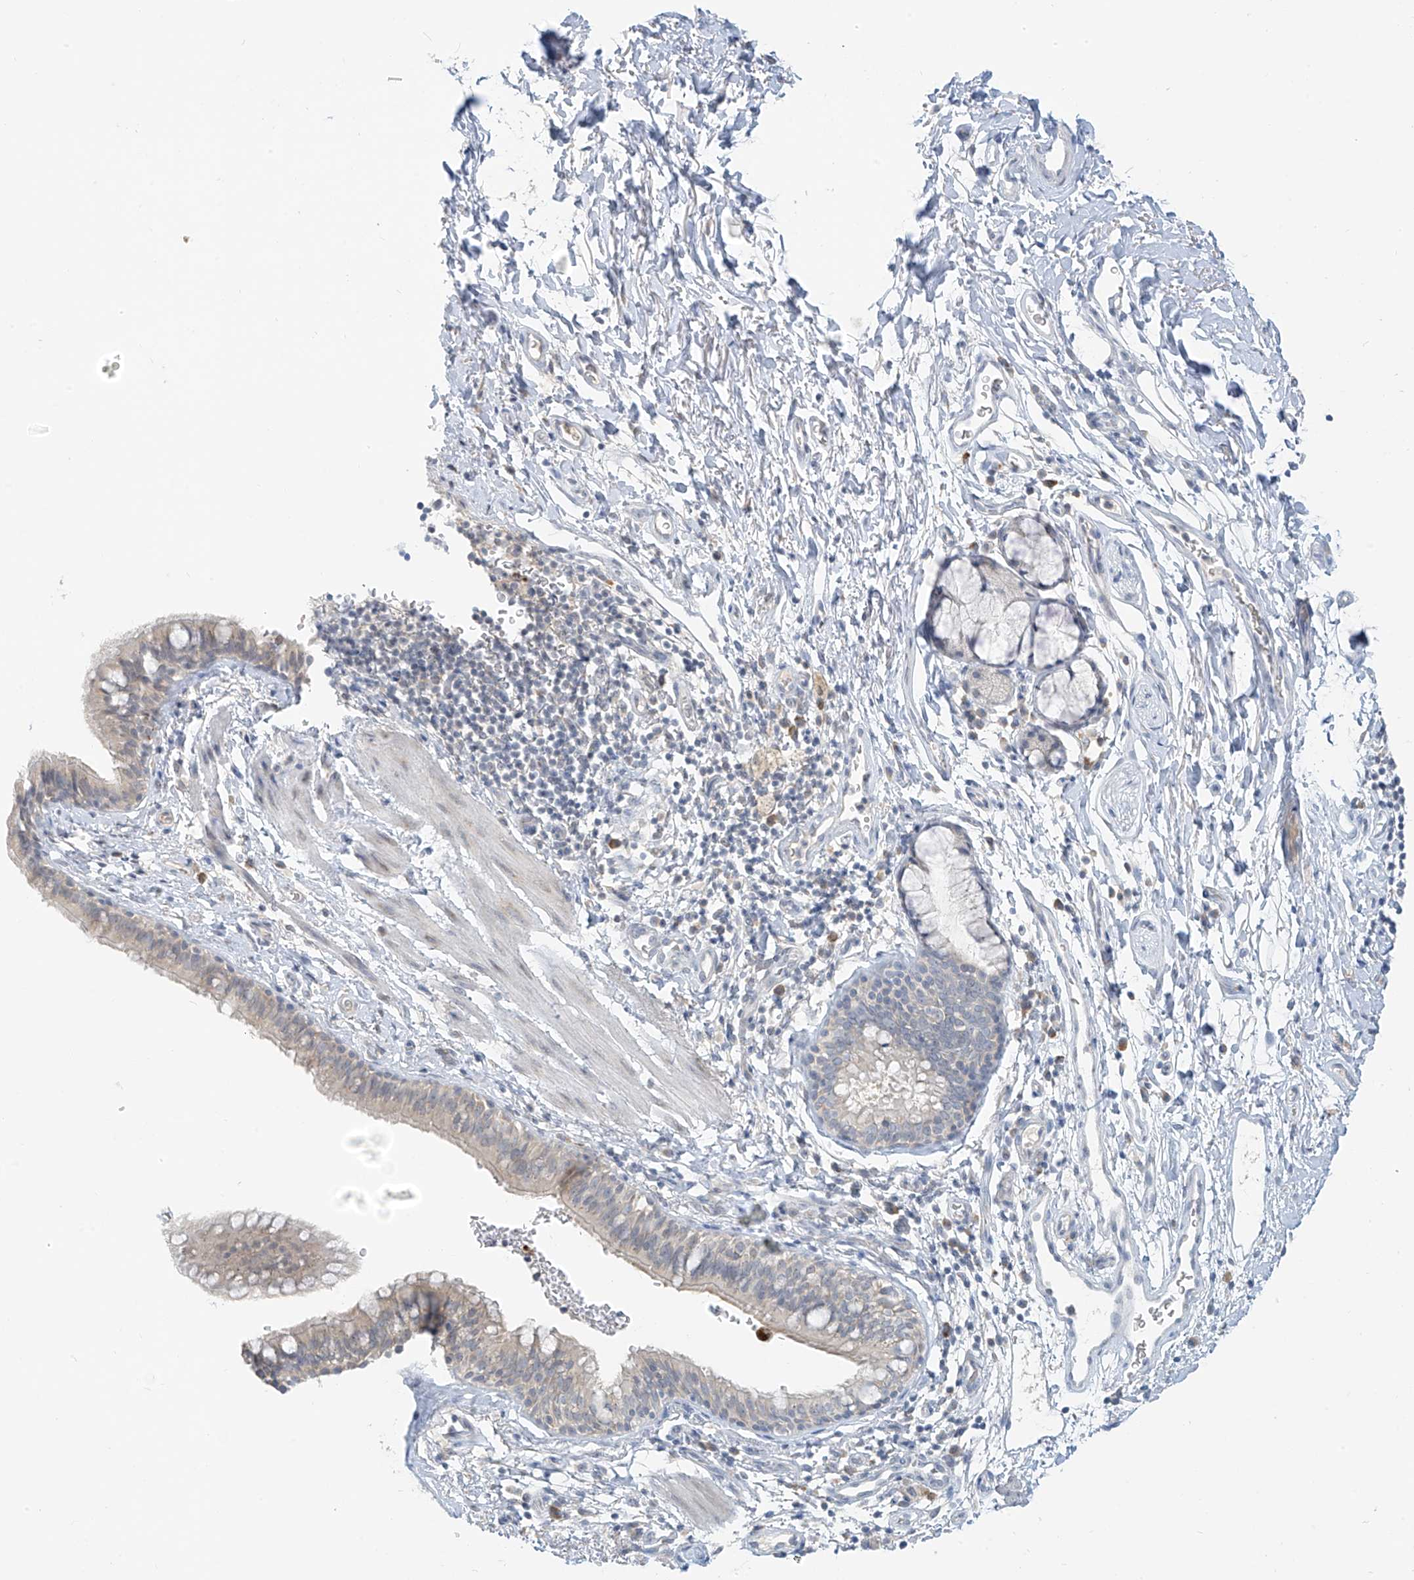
{"staining": {"intensity": "negative", "quantity": "none", "location": "none"}, "tissue": "bronchus", "cell_type": "Respiratory epithelial cells", "image_type": "normal", "snomed": [{"axis": "morphology", "description": "Normal tissue, NOS"}, {"axis": "topography", "description": "Cartilage tissue"}, {"axis": "topography", "description": "Bronchus"}], "caption": "IHC histopathology image of unremarkable bronchus: human bronchus stained with DAB (3,3'-diaminobenzidine) exhibits no significant protein expression in respiratory epithelial cells.", "gene": "C2orf42", "patient": {"sex": "female", "age": 36}}